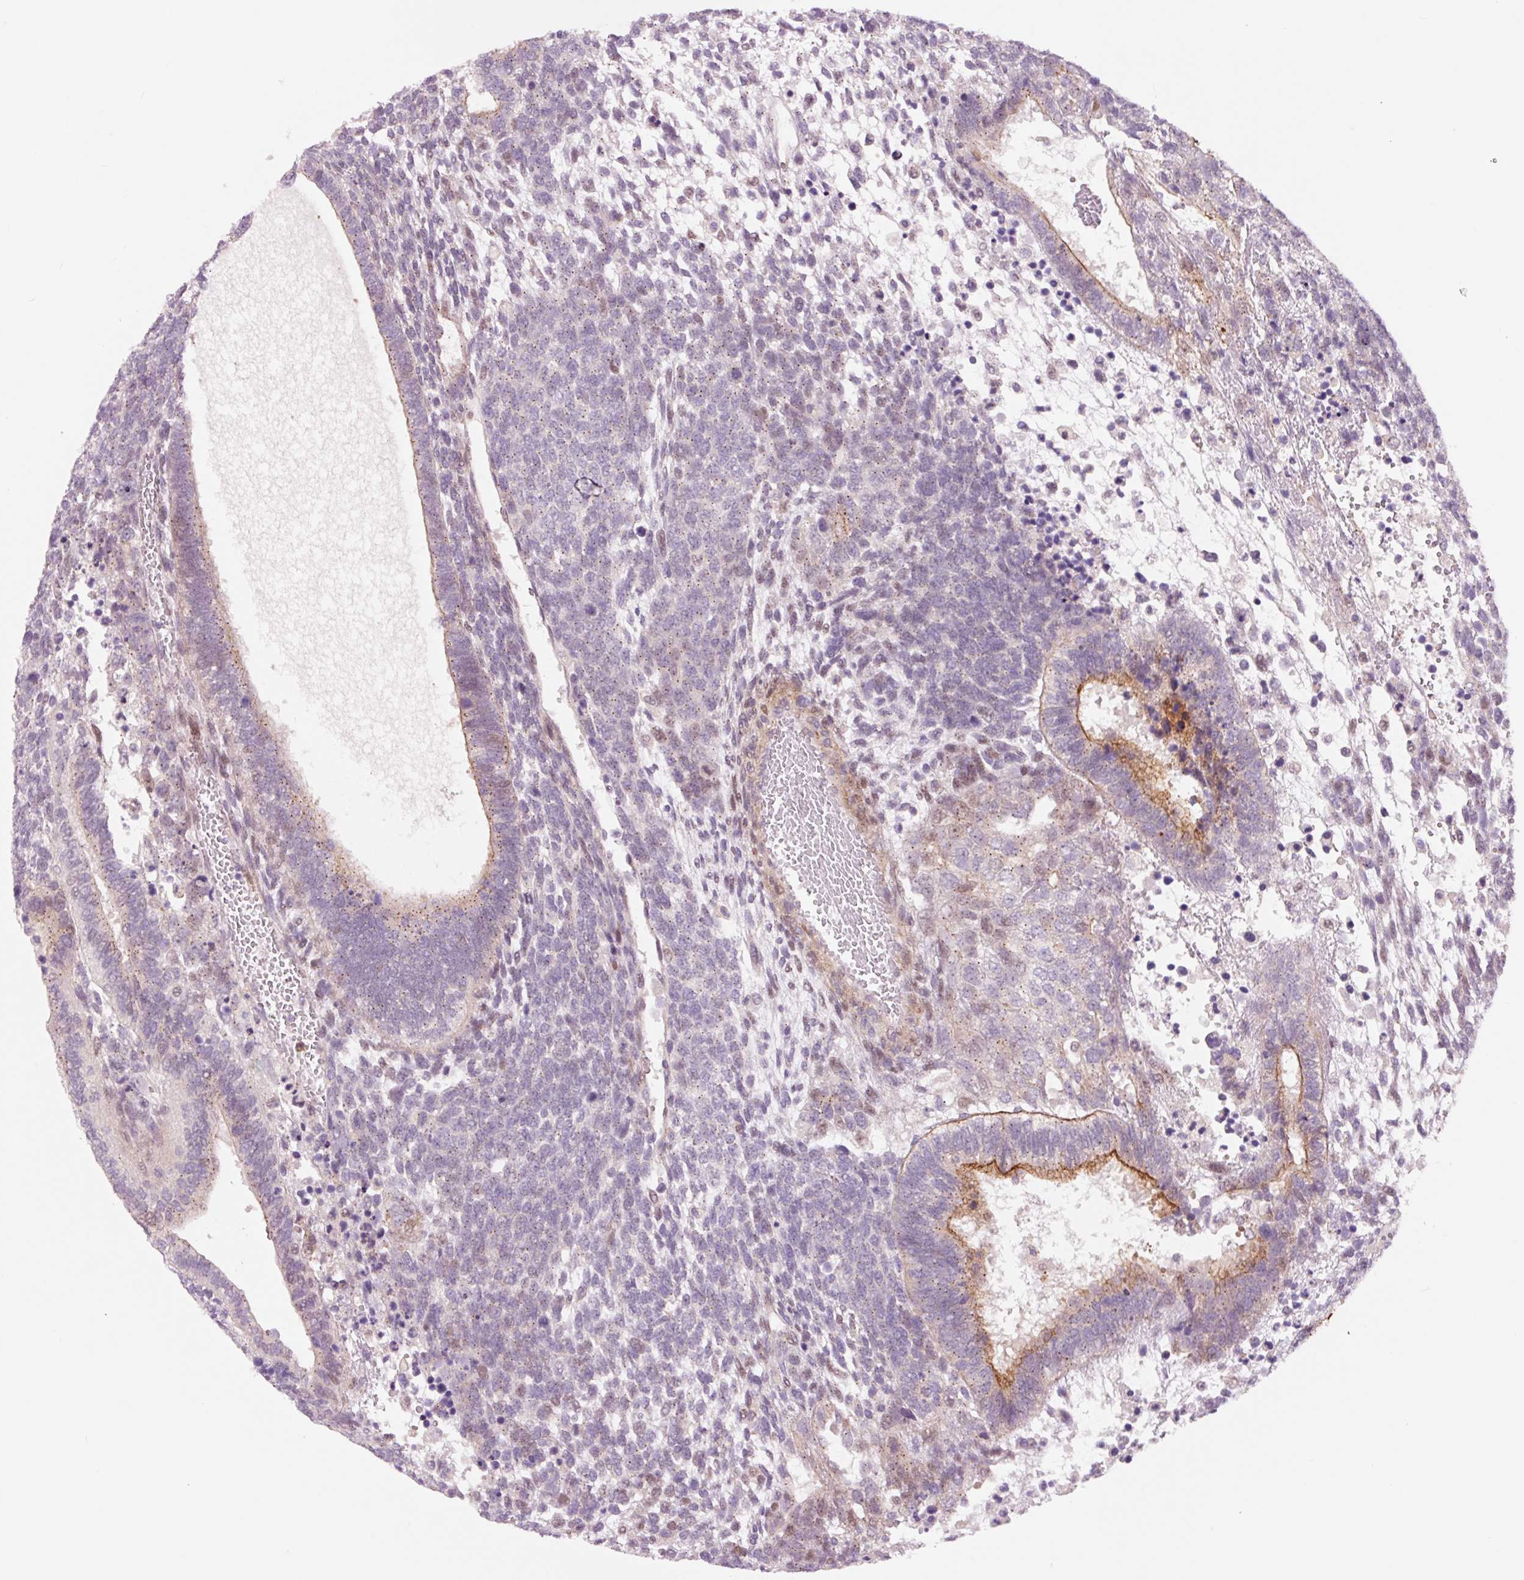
{"staining": {"intensity": "moderate", "quantity": "<25%", "location": "cytoplasmic/membranous"}, "tissue": "testis cancer", "cell_type": "Tumor cells", "image_type": "cancer", "snomed": [{"axis": "morphology", "description": "Carcinoma, Embryonal, NOS"}, {"axis": "topography", "description": "Testis"}], "caption": "There is low levels of moderate cytoplasmic/membranous expression in tumor cells of testis cancer, as demonstrated by immunohistochemical staining (brown color).", "gene": "DAPP1", "patient": {"sex": "male", "age": 23}}